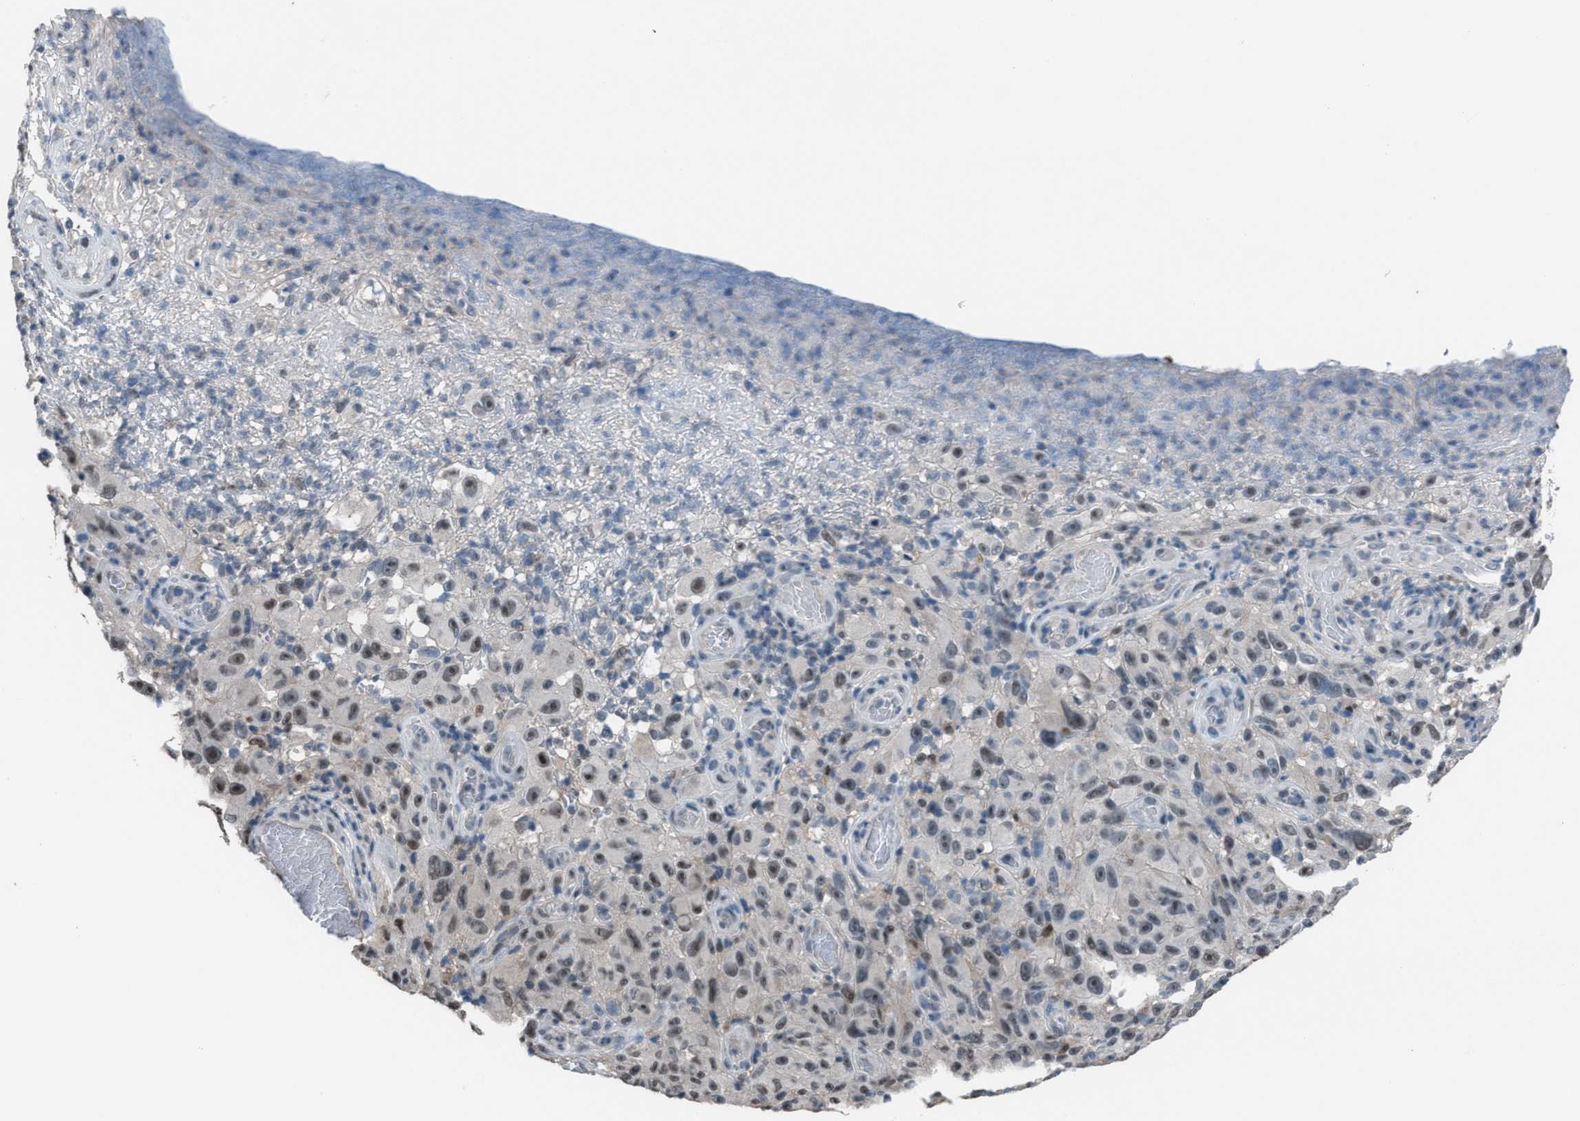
{"staining": {"intensity": "weak", "quantity": "25%-75%", "location": "nuclear"}, "tissue": "melanoma", "cell_type": "Tumor cells", "image_type": "cancer", "snomed": [{"axis": "morphology", "description": "Malignant melanoma, NOS"}, {"axis": "topography", "description": "Skin"}], "caption": "A brown stain labels weak nuclear positivity of a protein in human melanoma tumor cells.", "gene": "ZNF276", "patient": {"sex": "female", "age": 82}}